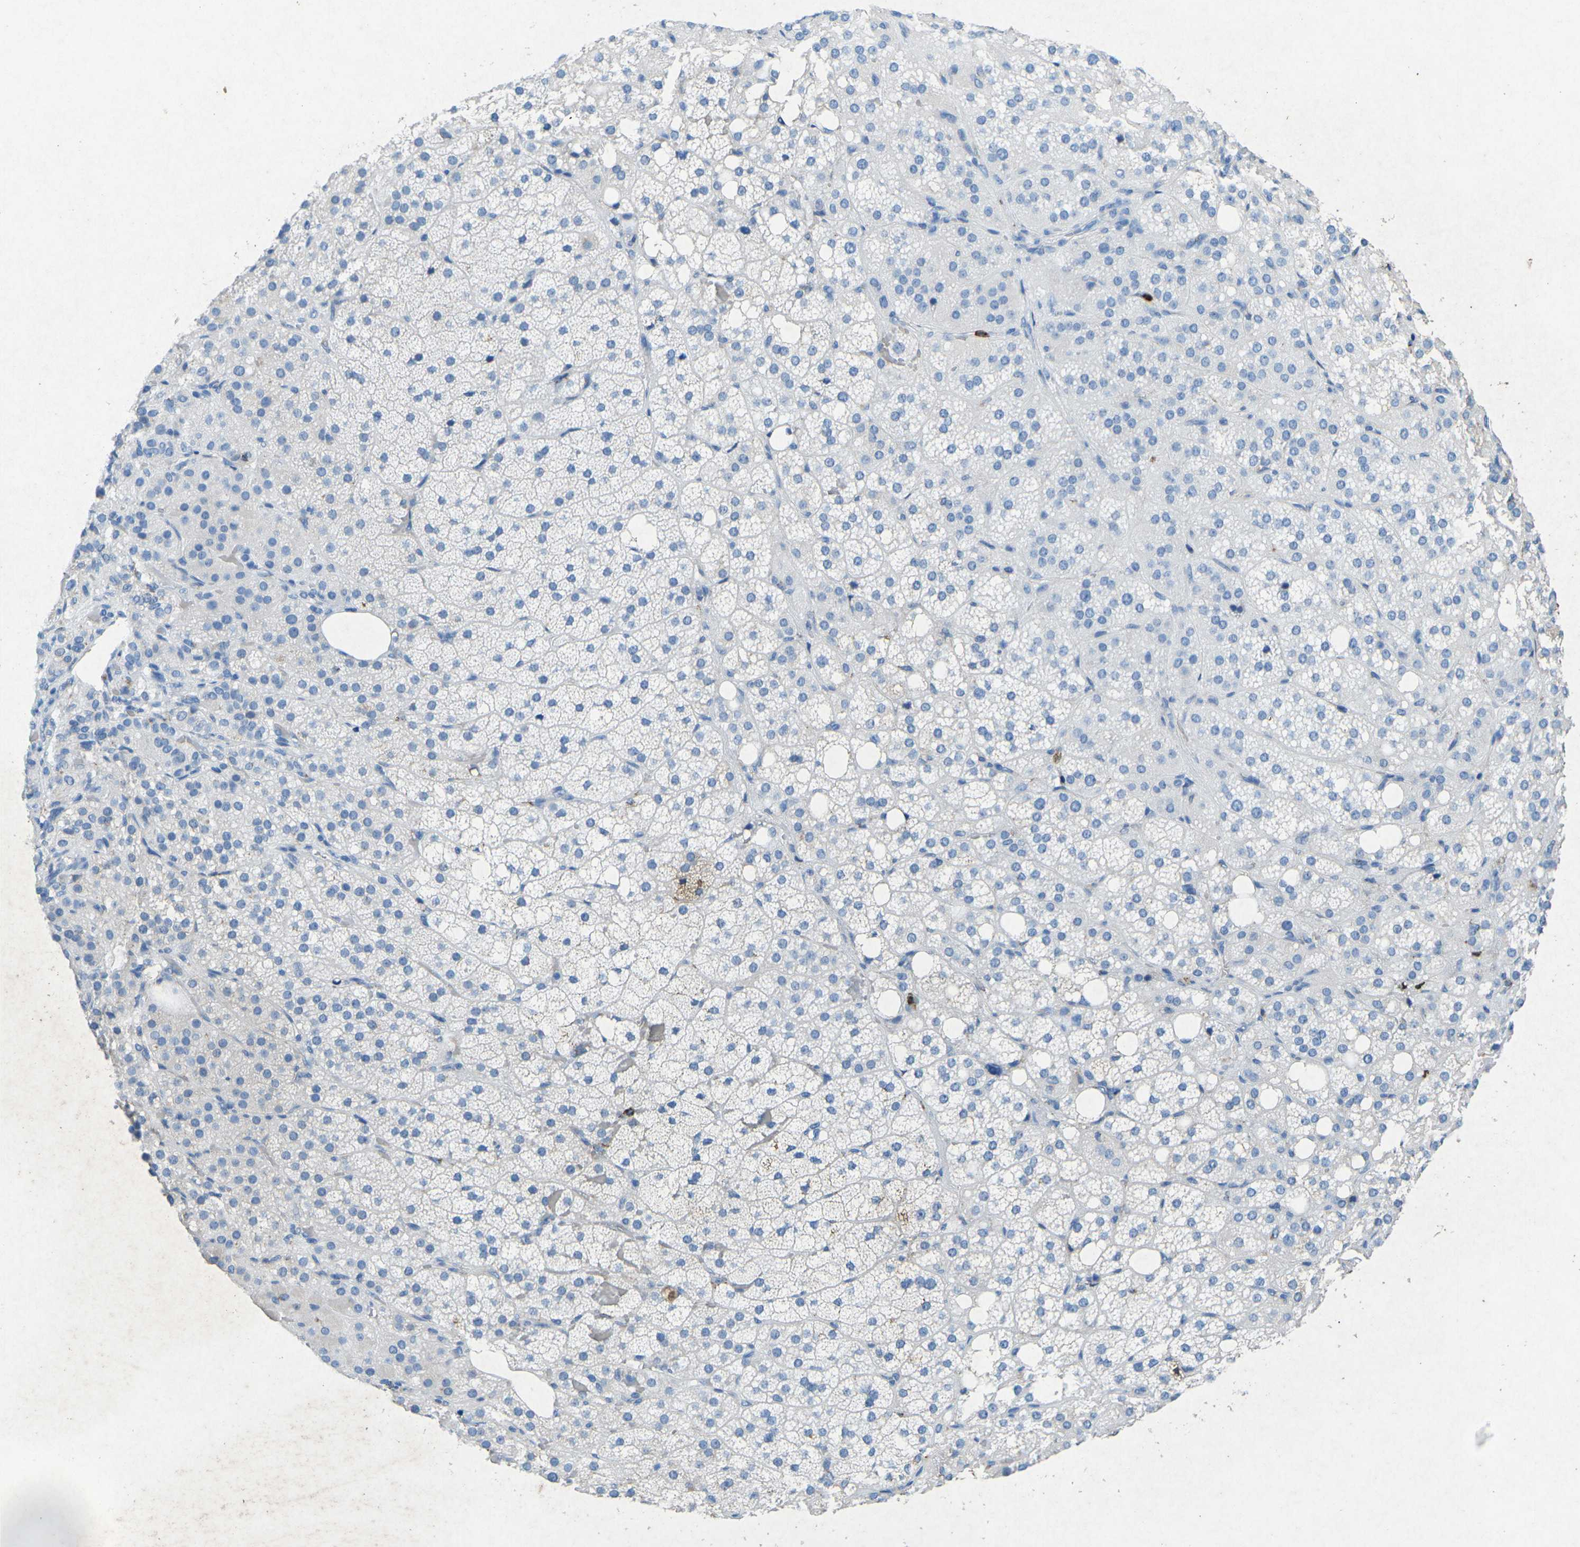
{"staining": {"intensity": "moderate", "quantity": "<25%", "location": "cytoplasmic/membranous"}, "tissue": "adrenal gland", "cell_type": "Glandular cells", "image_type": "normal", "snomed": [{"axis": "morphology", "description": "Normal tissue, NOS"}, {"axis": "topography", "description": "Adrenal gland"}], "caption": "About <25% of glandular cells in benign adrenal gland show moderate cytoplasmic/membranous protein expression as visualized by brown immunohistochemical staining.", "gene": "CTAGE1", "patient": {"sex": "female", "age": 59}}